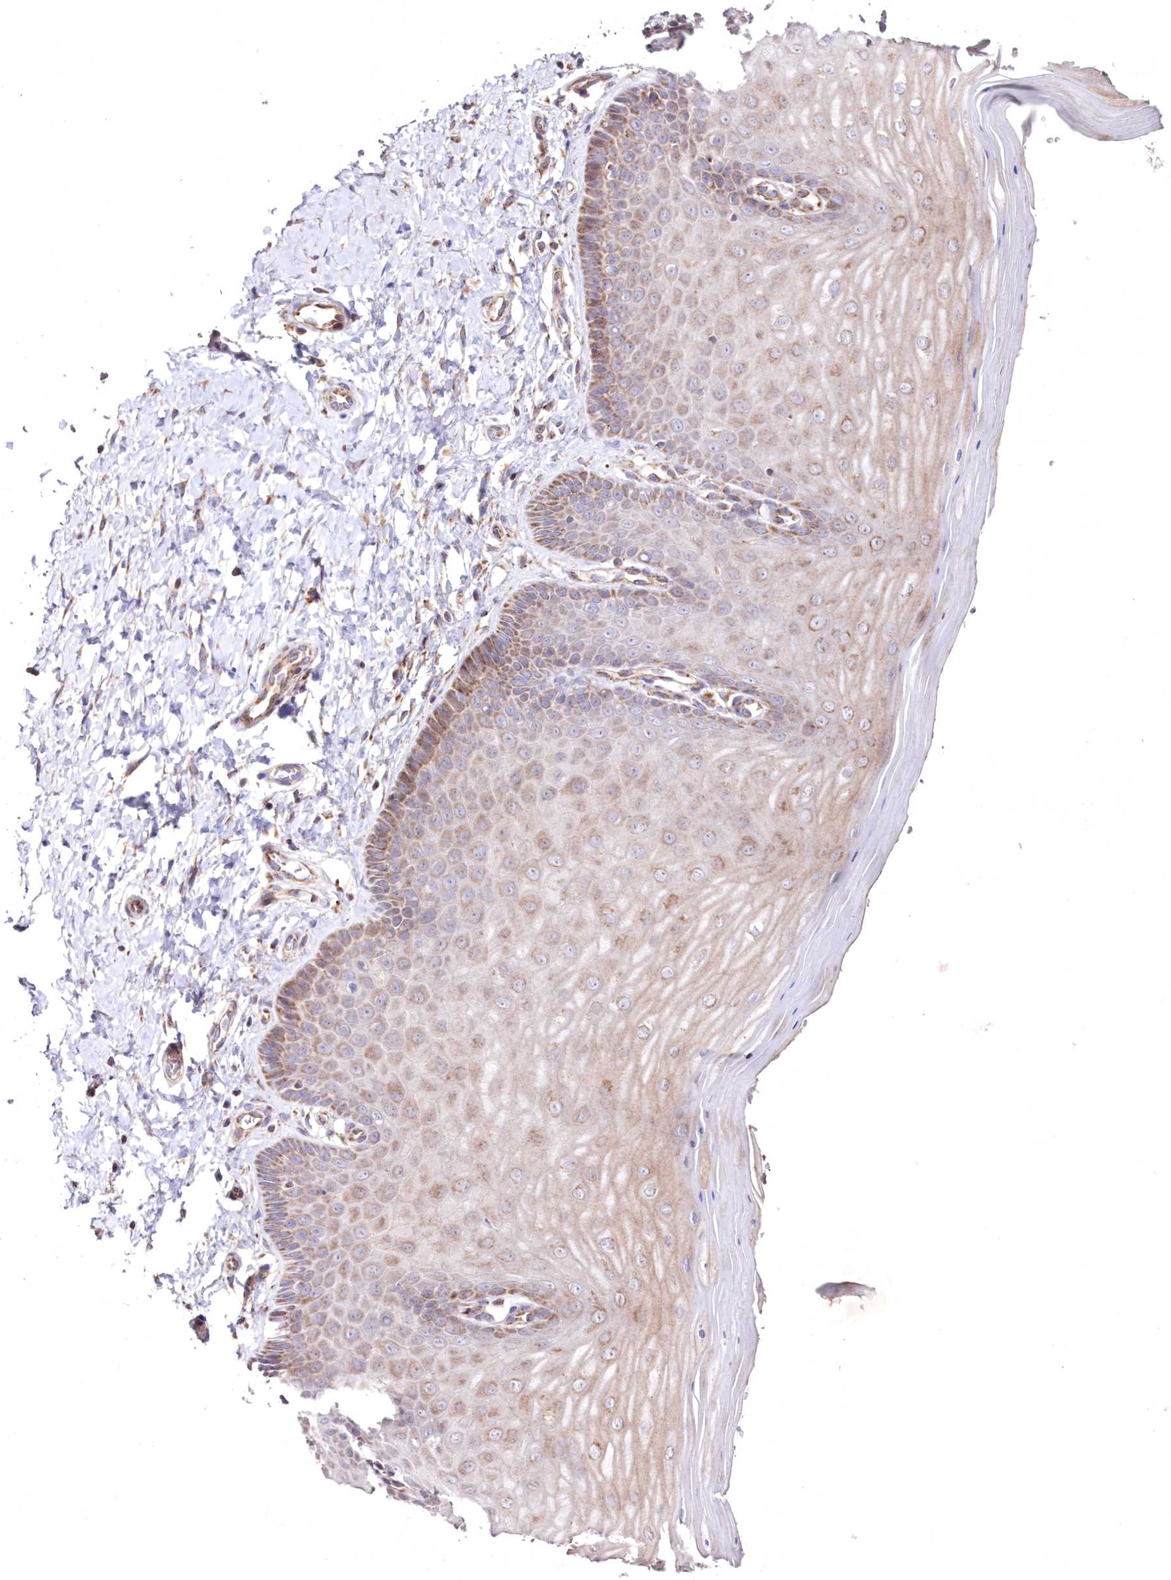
{"staining": {"intensity": "weak", "quantity": "25%-75%", "location": "cytoplasmic/membranous"}, "tissue": "cervix", "cell_type": "Glandular cells", "image_type": "normal", "snomed": [{"axis": "morphology", "description": "Normal tissue, NOS"}, {"axis": "topography", "description": "Cervix"}], "caption": "This micrograph exhibits immunohistochemistry (IHC) staining of unremarkable cervix, with low weak cytoplasmic/membranous expression in approximately 25%-75% of glandular cells.", "gene": "HADHB", "patient": {"sex": "female", "age": 55}}